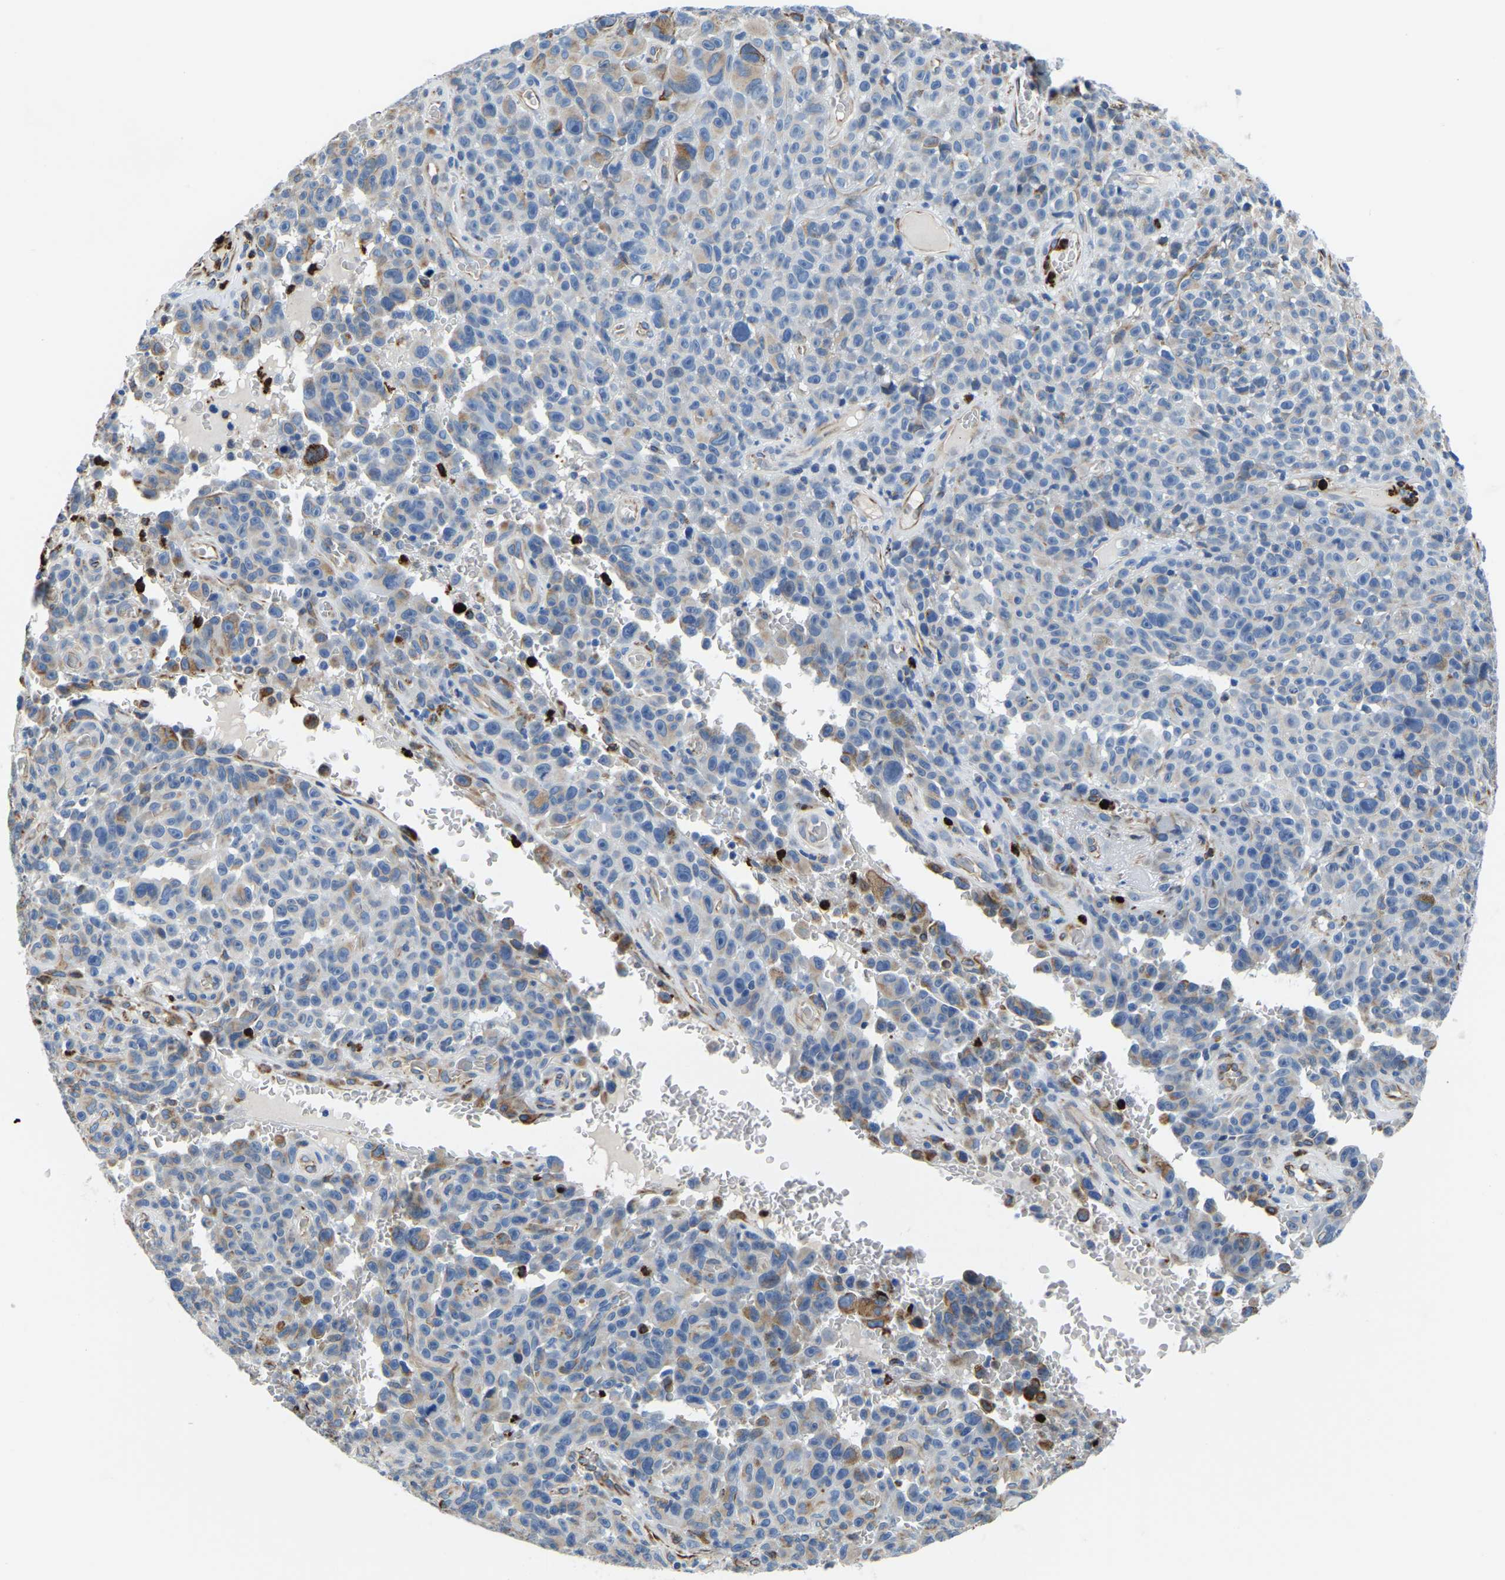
{"staining": {"intensity": "negative", "quantity": "none", "location": "none"}, "tissue": "melanoma", "cell_type": "Tumor cells", "image_type": "cancer", "snomed": [{"axis": "morphology", "description": "Malignant melanoma, NOS"}, {"axis": "topography", "description": "Skin"}], "caption": "Immunohistochemistry (IHC) of human malignant melanoma reveals no expression in tumor cells. (DAB IHC with hematoxylin counter stain).", "gene": "MS4A3", "patient": {"sex": "female", "age": 82}}